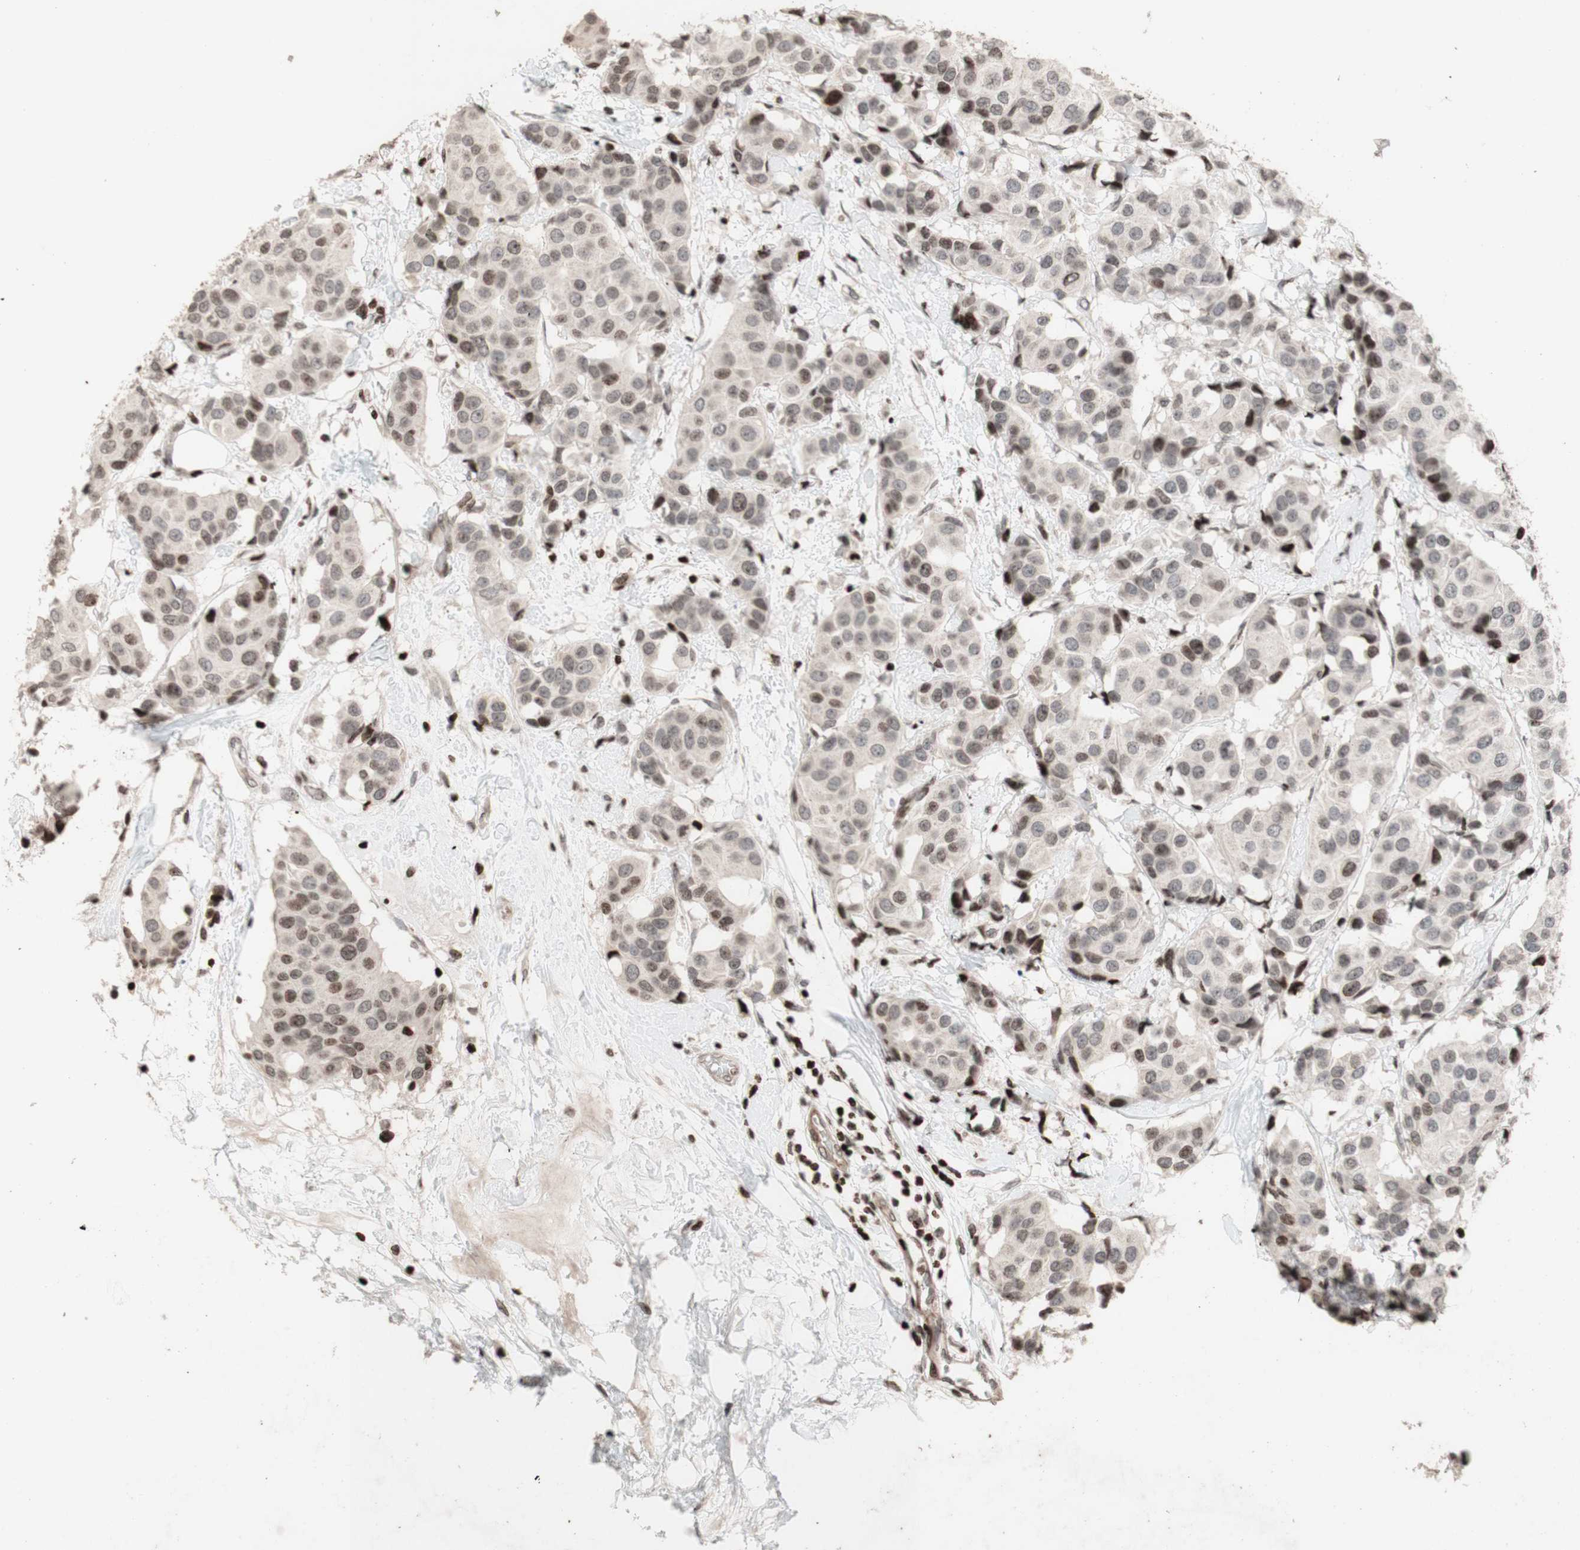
{"staining": {"intensity": "weak", "quantity": "25%-75%", "location": "cytoplasmic/membranous,nuclear"}, "tissue": "breast cancer", "cell_type": "Tumor cells", "image_type": "cancer", "snomed": [{"axis": "morphology", "description": "Normal tissue, NOS"}, {"axis": "morphology", "description": "Duct carcinoma"}, {"axis": "topography", "description": "Breast"}], "caption": "Breast invasive ductal carcinoma stained for a protein (brown) exhibits weak cytoplasmic/membranous and nuclear positive positivity in about 25%-75% of tumor cells.", "gene": "POLA1", "patient": {"sex": "female", "age": 39}}